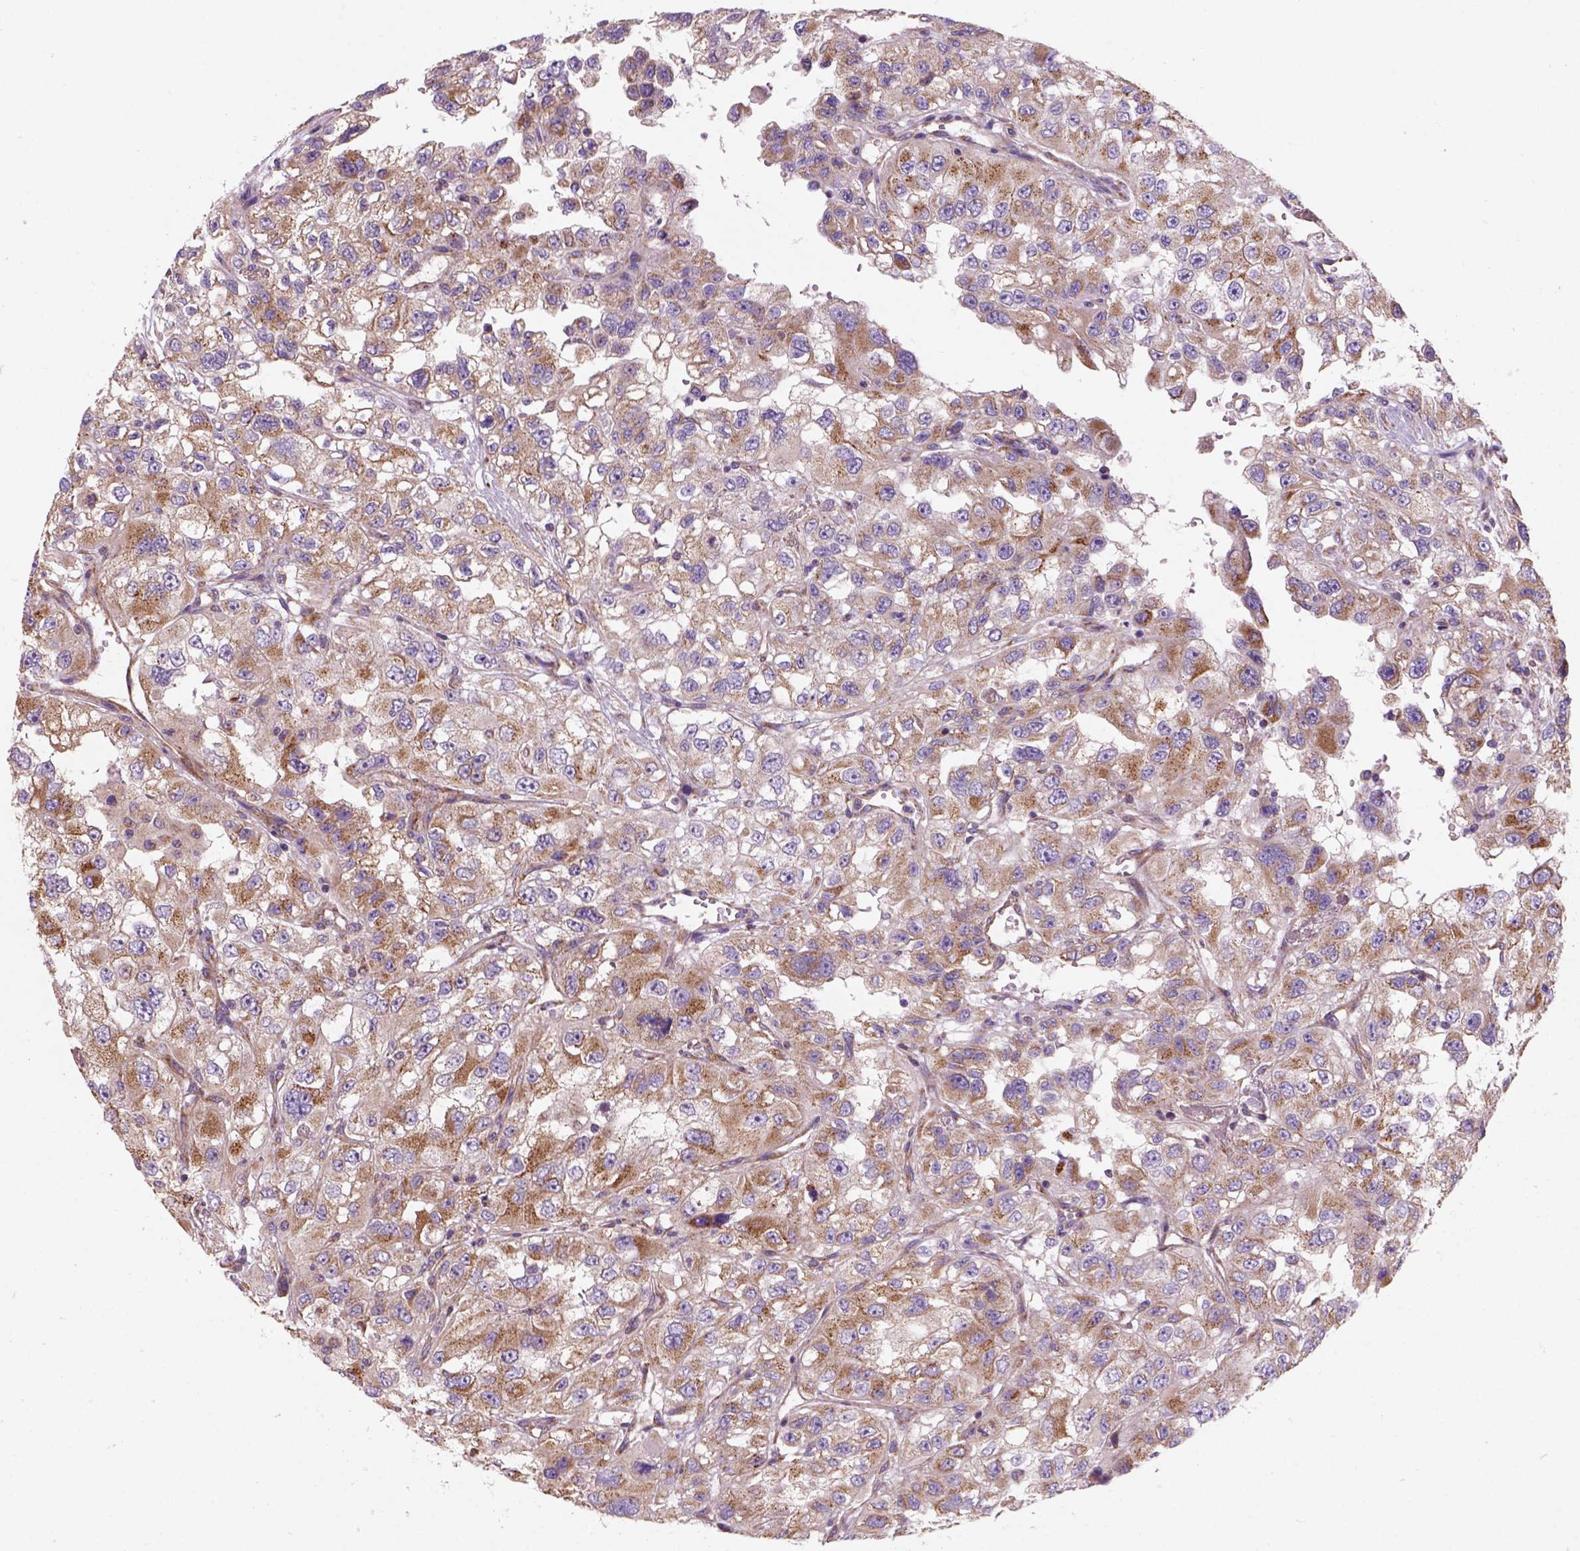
{"staining": {"intensity": "moderate", "quantity": "25%-75%", "location": "cytoplasmic/membranous"}, "tissue": "renal cancer", "cell_type": "Tumor cells", "image_type": "cancer", "snomed": [{"axis": "morphology", "description": "Adenocarcinoma, NOS"}, {"axis": "topography", "description": "Kidney"}], "caption": "Renal adenocarcinoma was stained to show a protein in brown. There is medium levels of moderate cytoplasmic/membranous positivity in about 25%-75% of tumor cells. The staining was performed using DAB, with brown indicating positive protein expression. Nuclei are stained blue with hematoxylin.", "gene": "WARS2", "patient": {"sex": "male", "age": 64}}